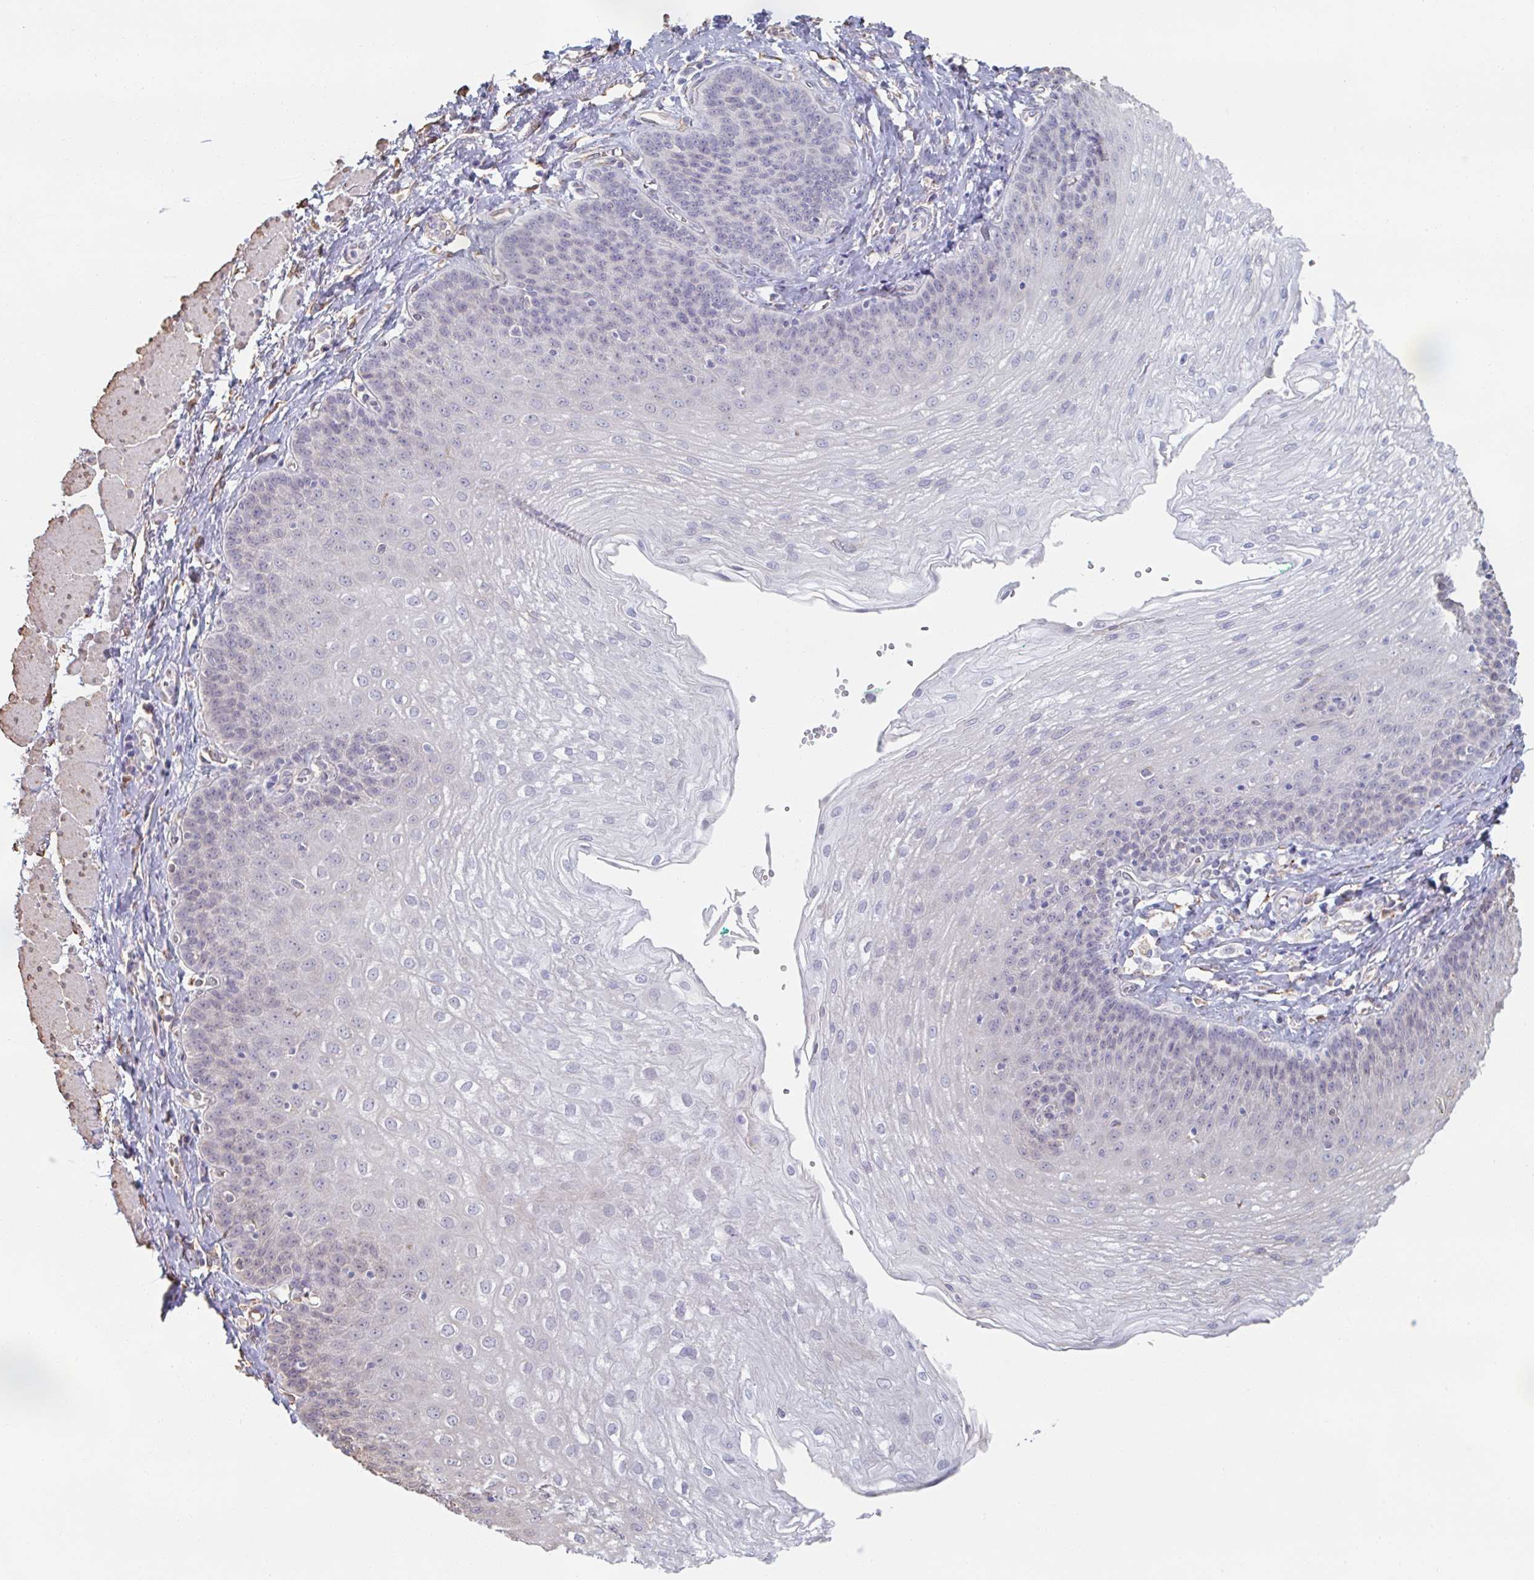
{"staining": {"intensity": "negative", "quantity": "none", "location": "none"}, "tissue": "esophagus", "cell_type": "Squamous epithelial cells", "image_type": "normal", "snomed": [{"axis": "morphology", "description": "Normal tissue, NOS"}, {"axis": "topography", "description": "Esophagus"}], "caption": "Immunohistochemistry image of normal human esophagus stained for a protein (brown), which exhibits no expression in squamous epithelial cells.", "gene": "RAB5IF", "patient": {"sex": "female", "age": 81}}